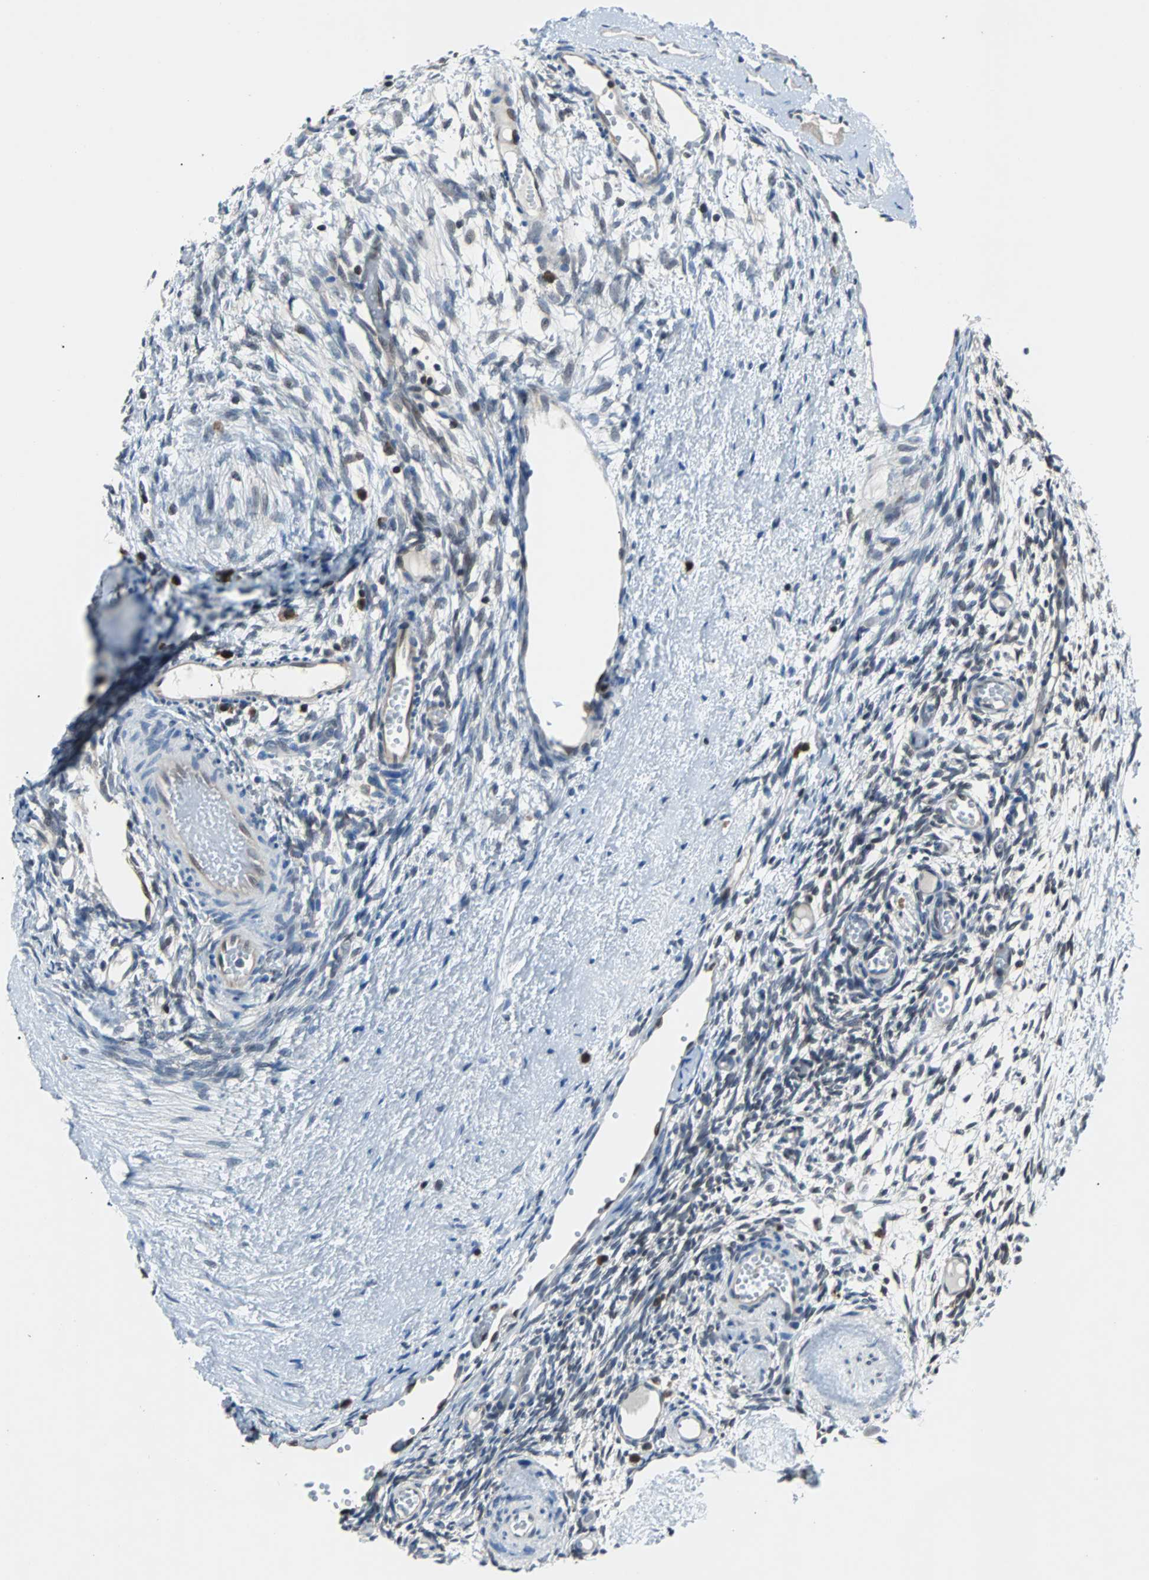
{"staining": {"intensity": "negative", "quantity": "none", "location": "none"}, "tissue": "ovary", "cell_type": "Ovarian stroma cells", "image_type": "normal", "snomed": [{"axis": "morphology", "description": "Normal tissue, NOS"}, {"axis": "topography", "description": "Ovary"}], "caption": "Immunohistochemistry (IHC) photomicrograph of normal human ovary stained for a protein (brown), which exhibits no staining in ovarian stroma cells.", "gene": "MAP2K6", "patient": {"sex": "female", "age": 35}}